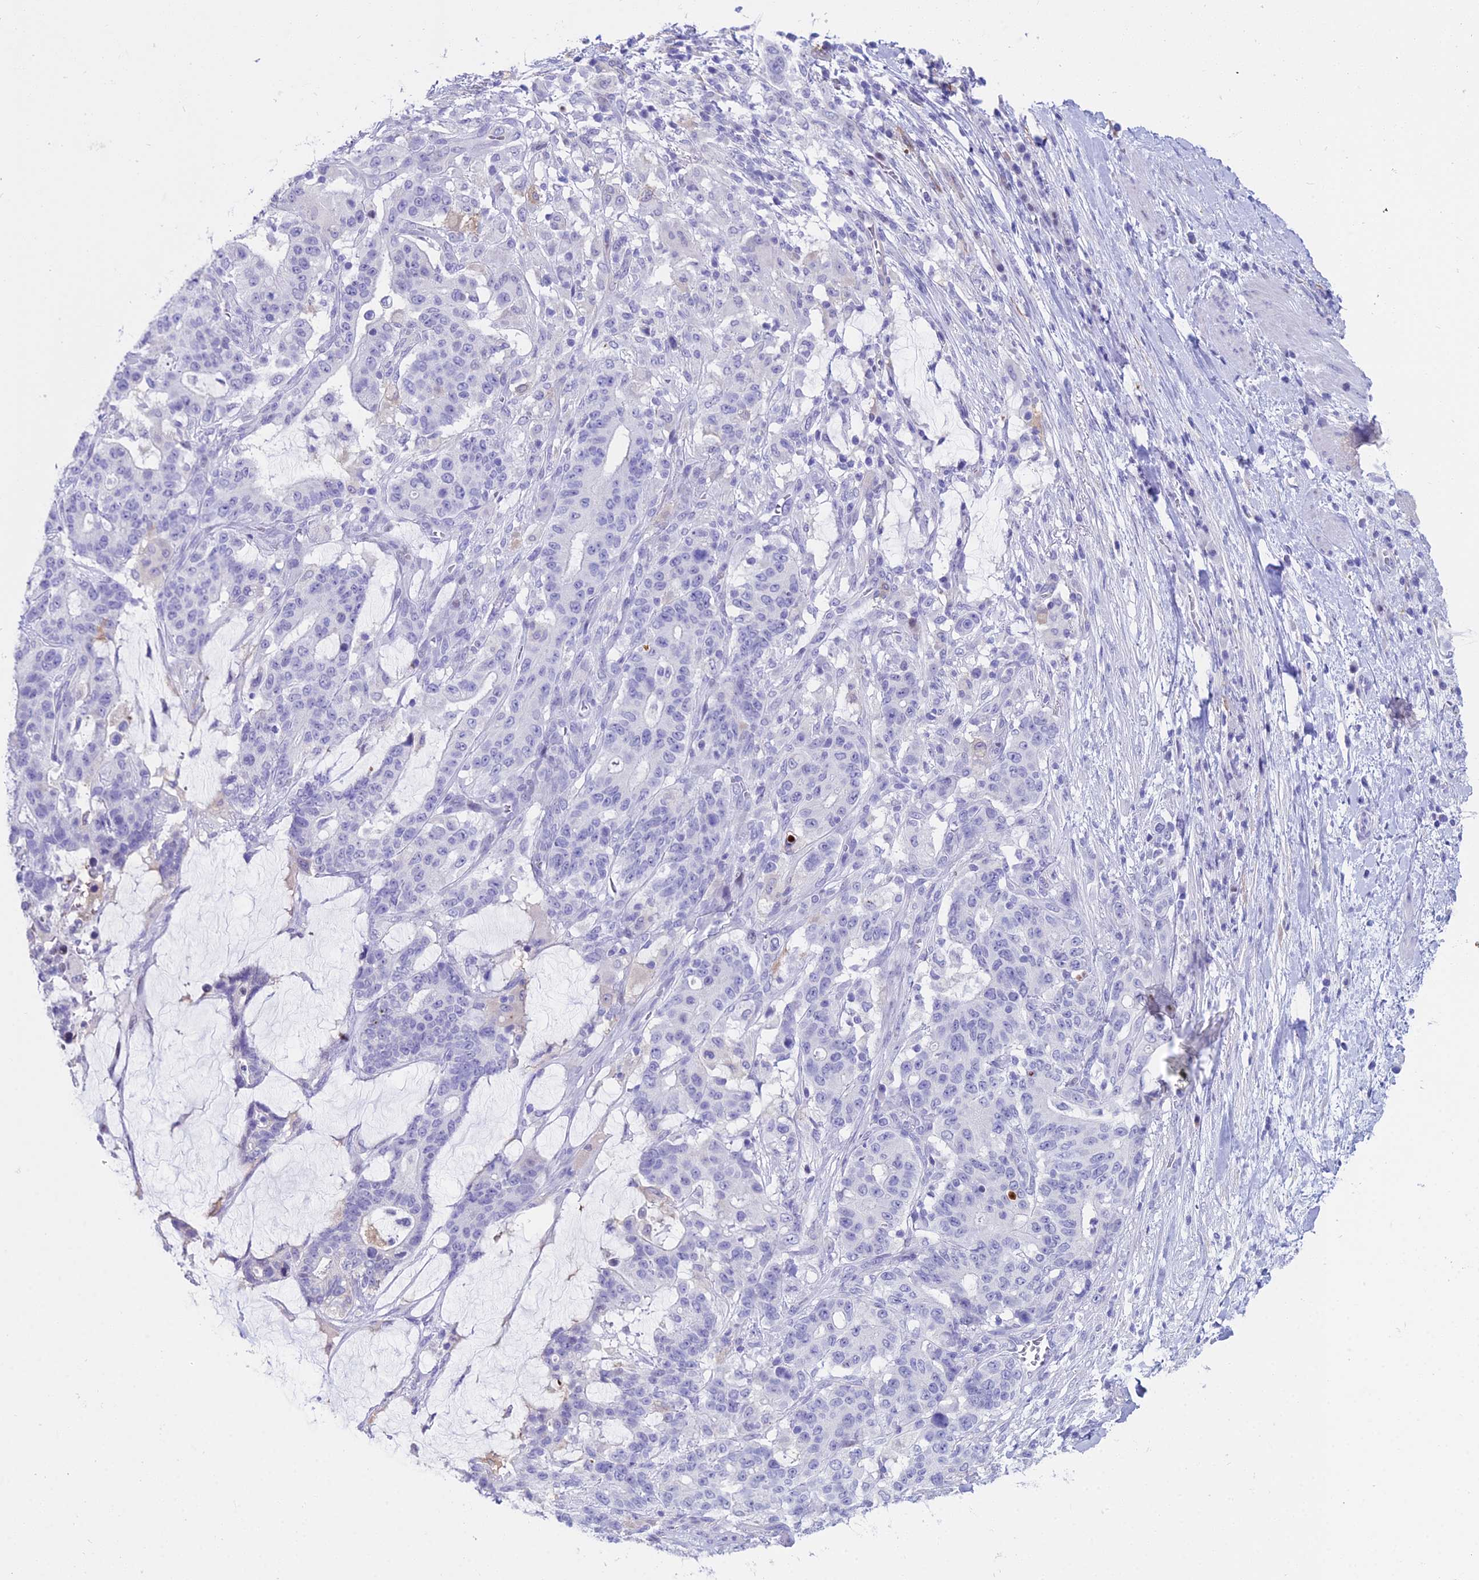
{"staining": {"intensity": "negative", "quantity": "none", "location": "none"}, "tissue": "stomach cancer", "cell_type": "Tumor cells", "image_type": "cancer", "snomed": [{"axis": "morphology", "description": "Normal tissue, NOS"}, {"axis": "morphology", "description": "Adenocarcinoma, NOS"}, {"axis": "topography", "description": "Stomach"}], "caption": "This photomicrograph is of stomach cancer (adenocarcinoma) stained with IHC to label a protein in brown with the nuclei are counter-stained blue. There is no positivity in tumor cells.", "gene": "CC2D2A", "patient": {"sex": "female", "age": 64}}